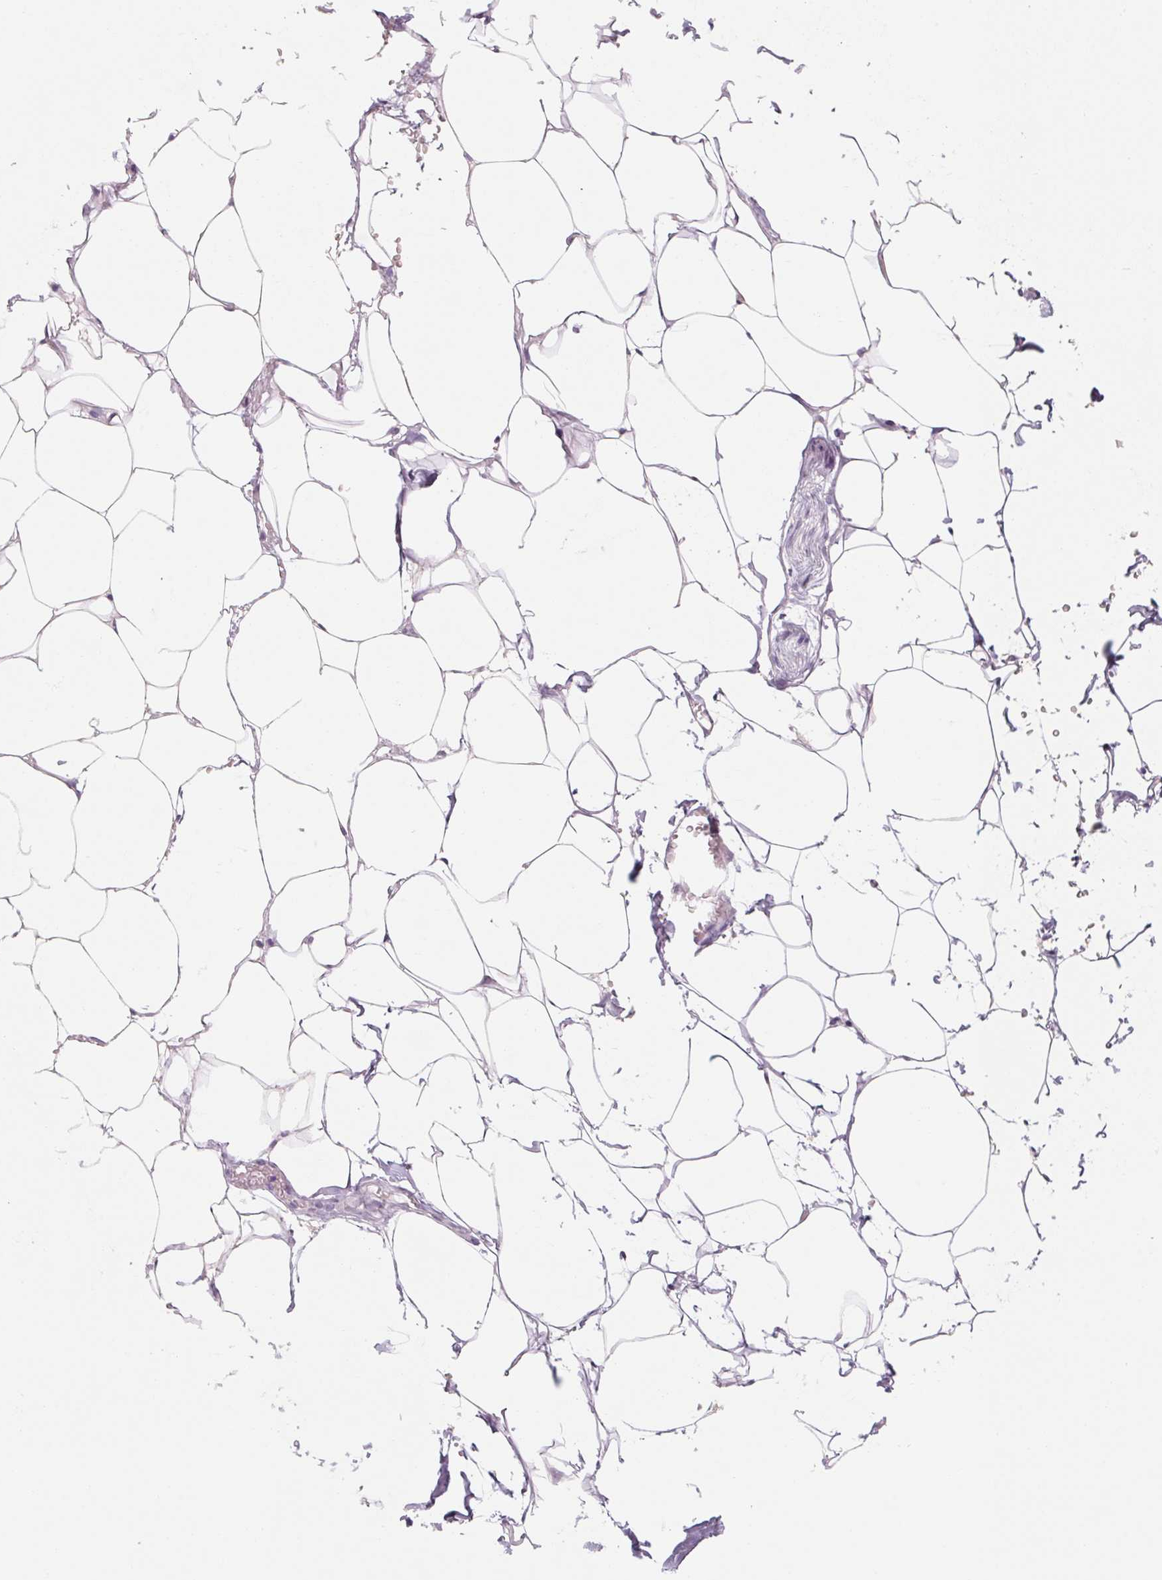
{"staining": {"intensity": "negative", "quantity": "none", "location": "none"}, "tissue": "adipose tissue", "cell_type": "Adipocytes", "image_type": "normal", "snomed": [{"axis": "morphology", "description": "Normal tissue, NOS"}, {"axis": "topography", "description": "Prostate"}, {"axis": "topography", "description": "Peripheral nerve tissue"}], "caption": "Protein analysis of benign adipose tissue exhibits no significant positivity in adipocytes. Nuclei are stained in blue.", "gene": "CAPZA3", "patient": {"sex": "male", "age": 55}}